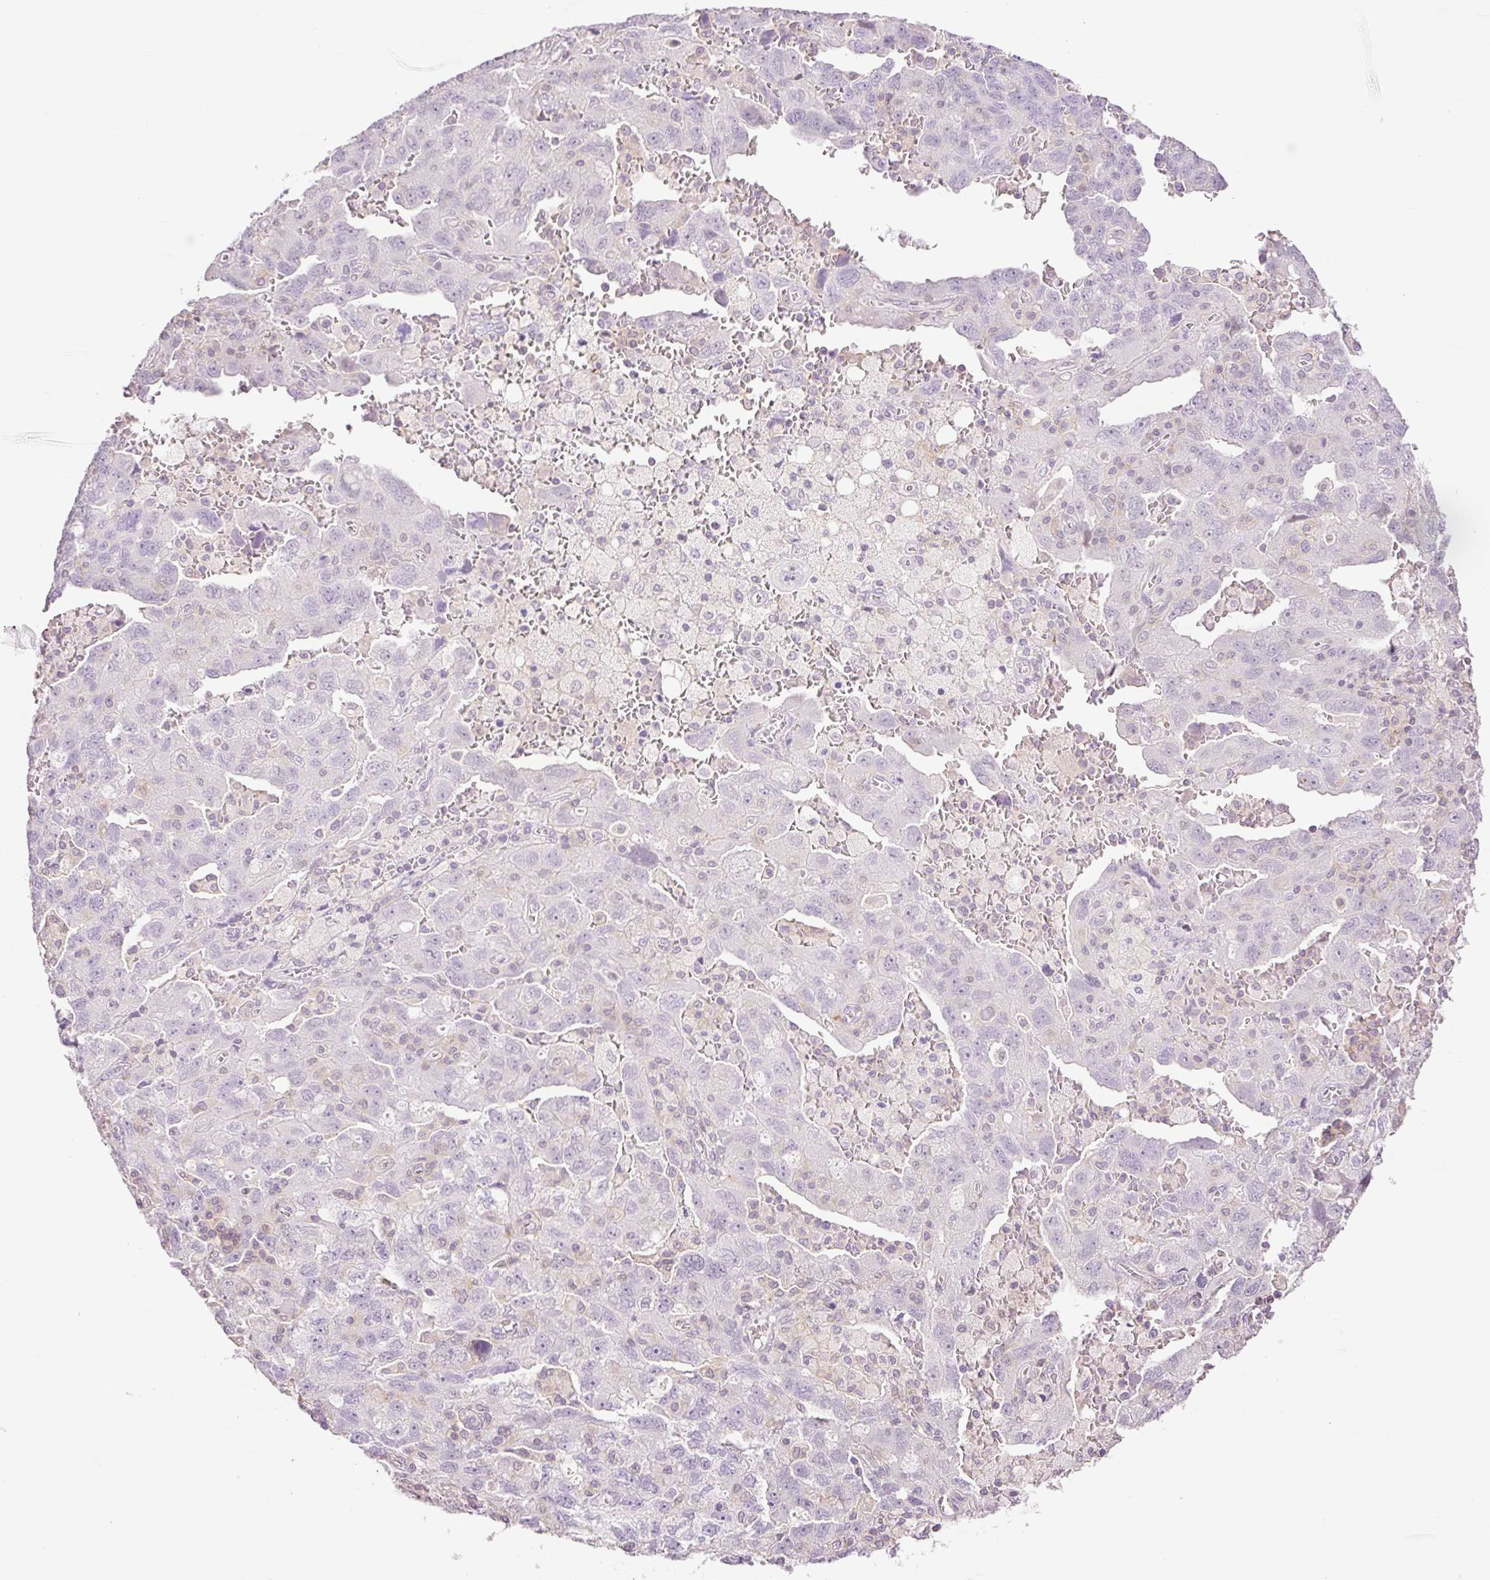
{"staining": {"intensity": "negative", "quantity": "none", "location": "none"}, "tissue": "ovarian cancer", "cell_type": "Tumor cells", "image_type": "cancer", "snomed": [{"axis": "morphology", "description": "Carcinoma, NOS"}, {"axis": "morphology", "description": "Cystadenocarcinoma, serous, NOS"}, {"axis": "topography", "description": "Ovary"}], "caption": "Immunohistochemistry (IHC) photomicrograph of human ovarian cancer stained for a protein (brown), which demonstrates no staining in tumor cells.", "gene": "ZFYVE21", "patient": {"sex": "female", "age": 69}}